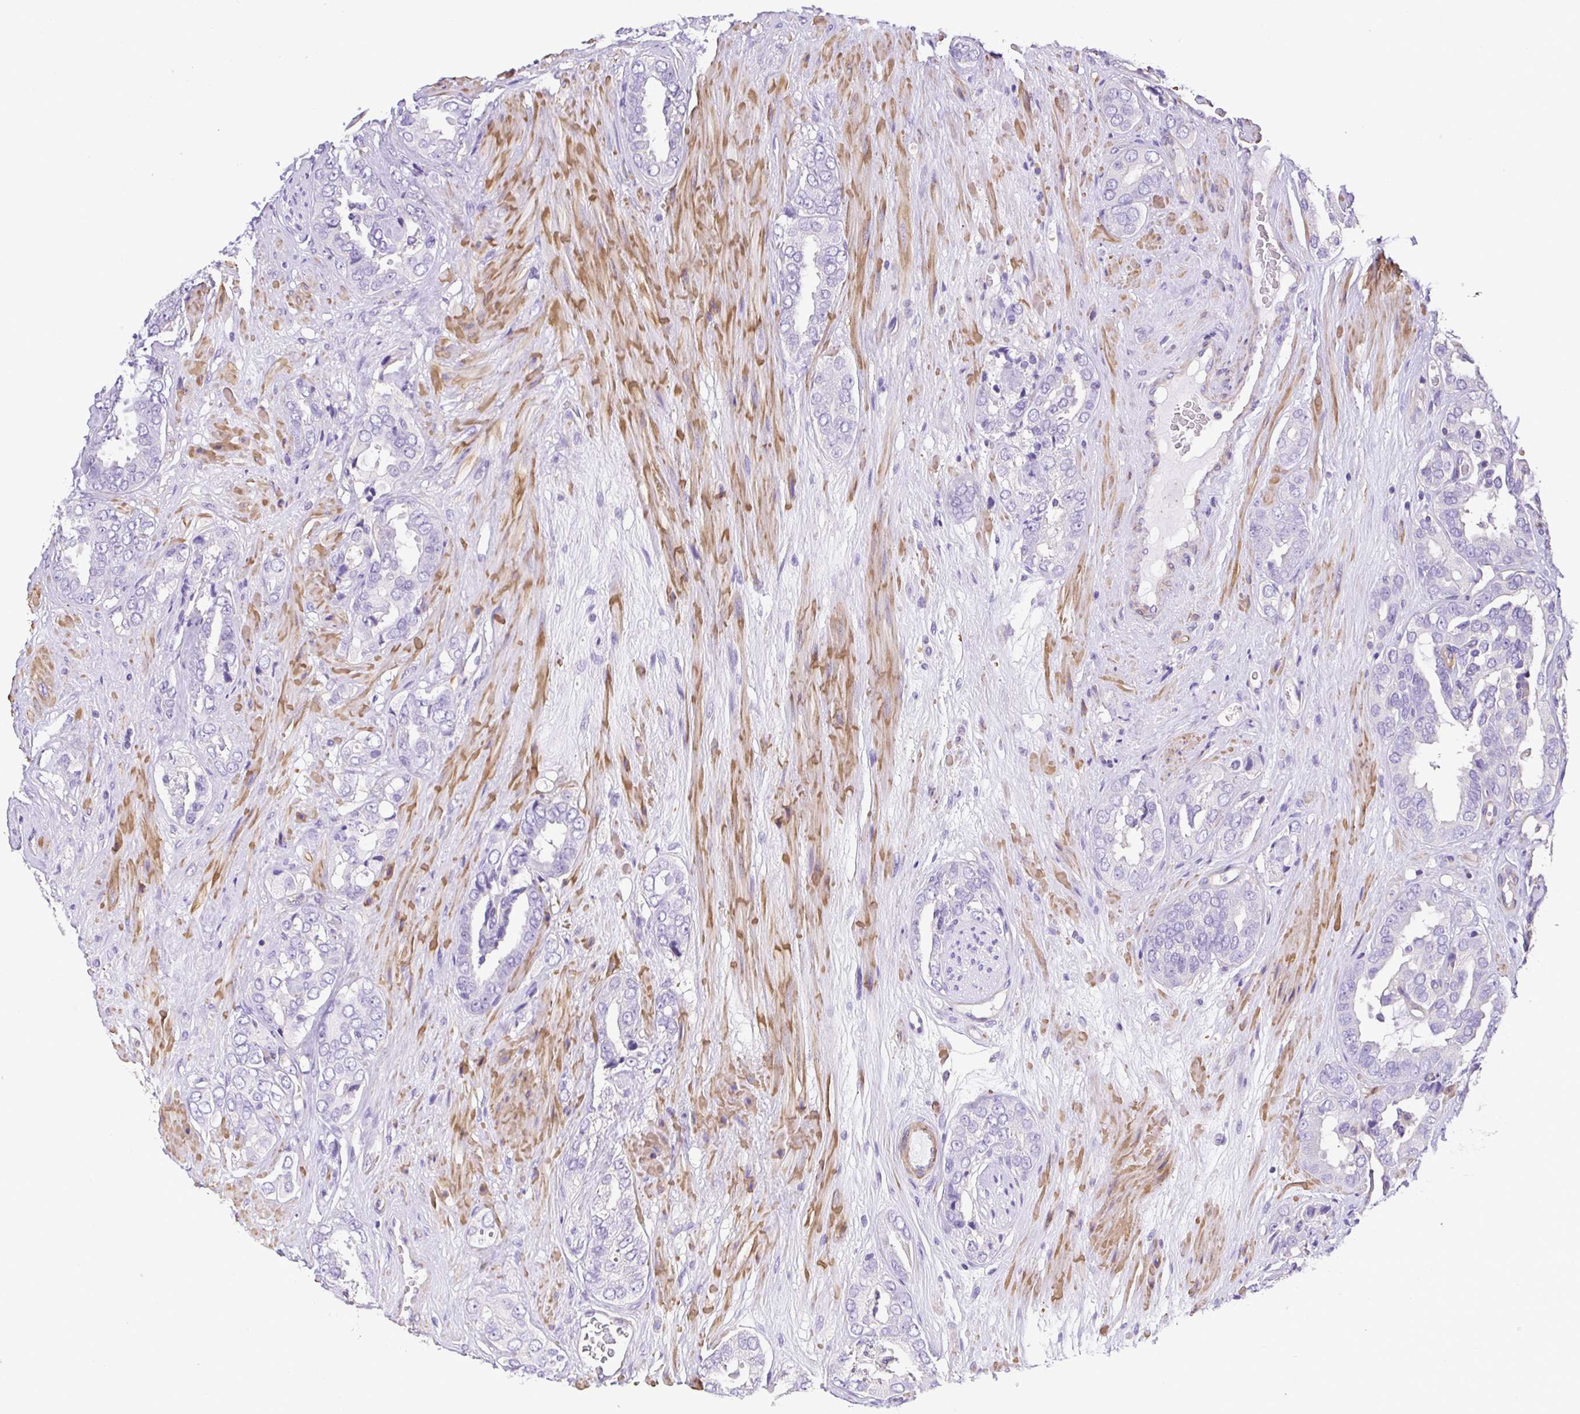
{"staining": {"intensity": "negative", "quantity": "none", "location": "none"}, "tissue": "prostate cancer", "cell_type": "Tumor cells", "image_type": "cancer", "snomed": [{"axis": "morphology", "description": "Adenocarcinoma, High grade"}, {"axis": "topography", "description": "Prostate"}], "caption": "The IHC histopathology image has no significant expression in tumor cells of adenocarcinoma (high-grade) (prostate) tissue. (Brightfield microscopy of DAB (3,3'-diaminobenzidine) immunohistochemistry (IHC) at high magnification).", "gene": "MYL6", "patient": {"sex": "male", "age": 71}}